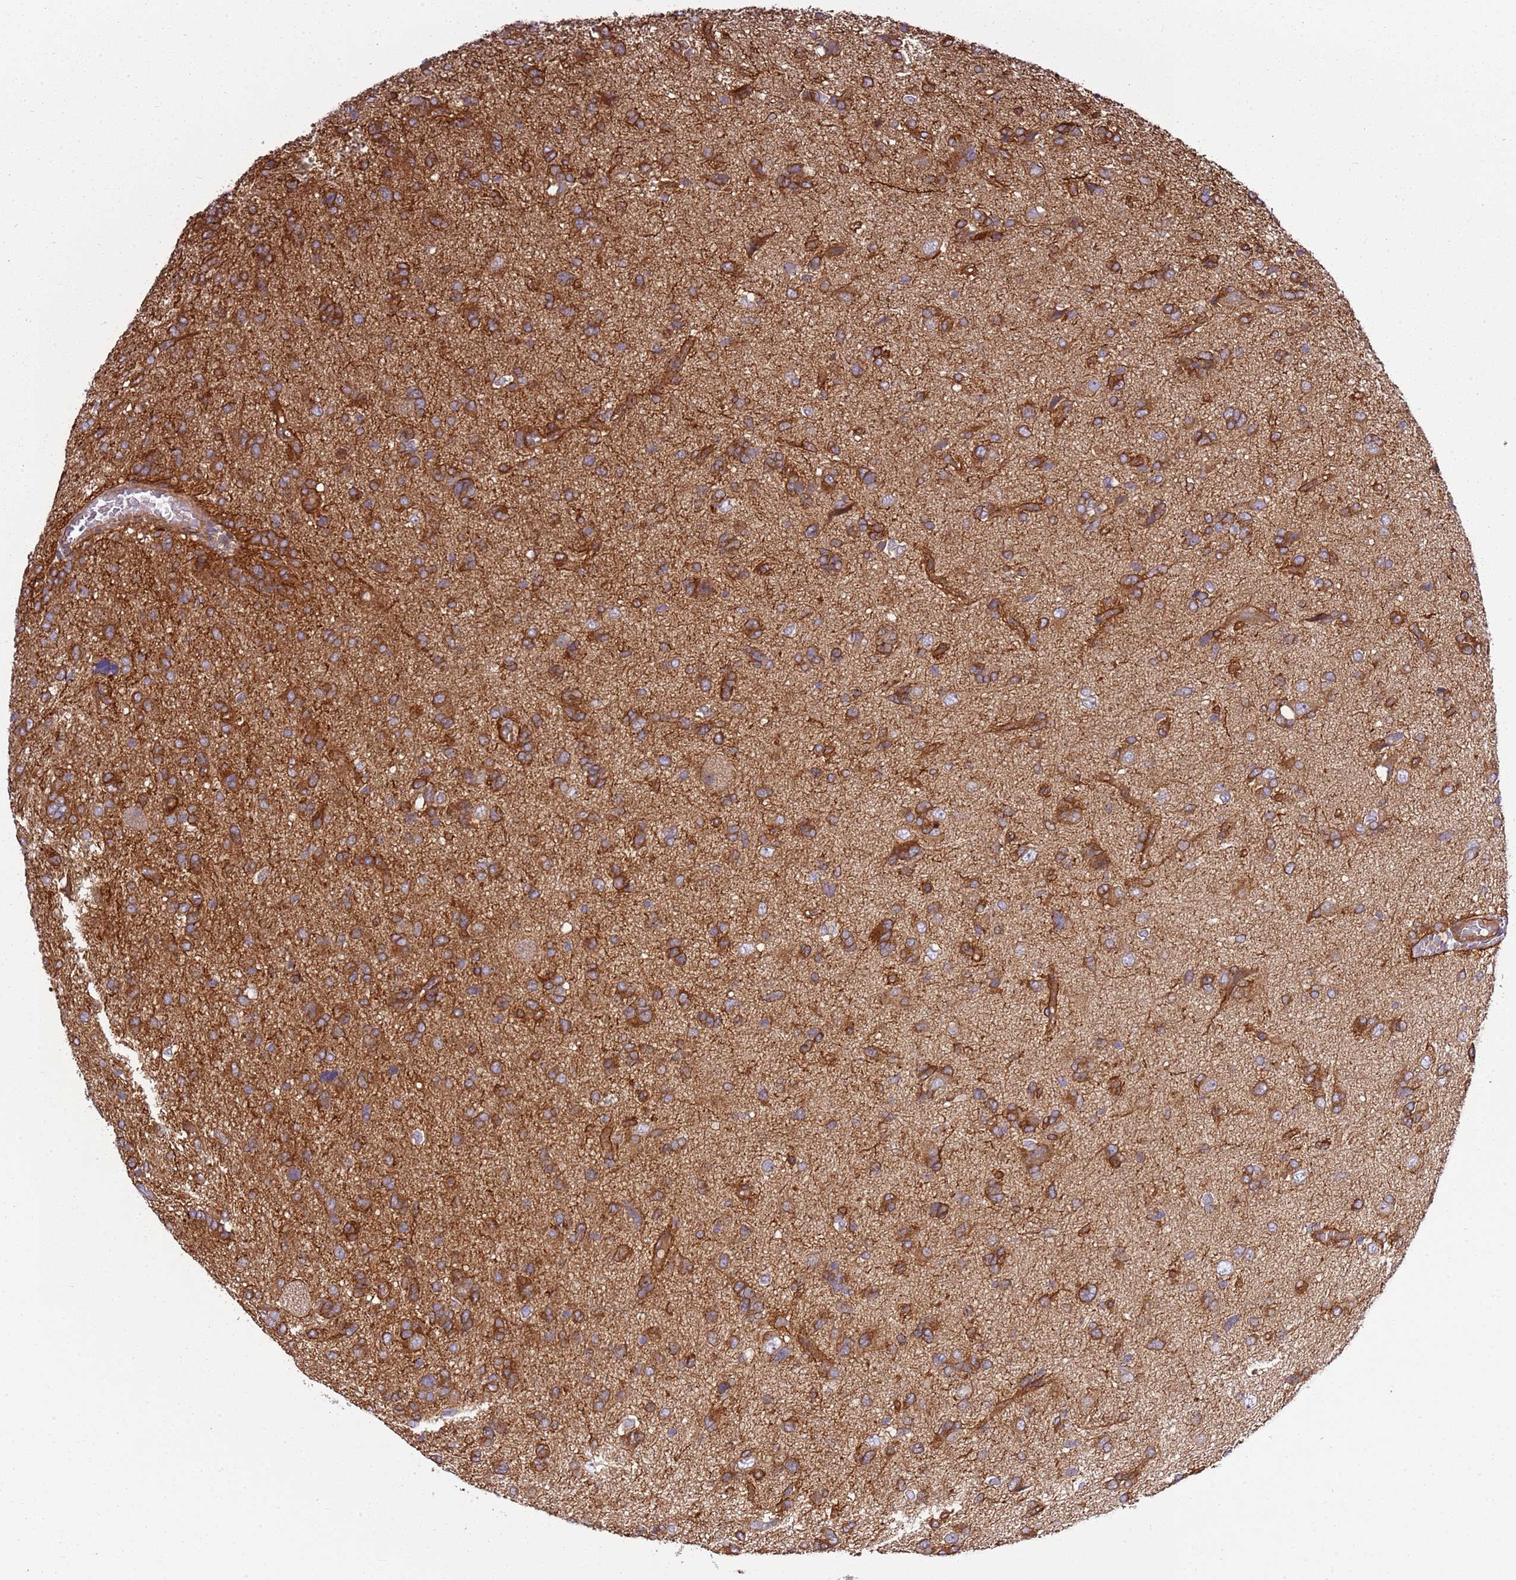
{"staining": {"intensity": "strong", "quantity": ">75%", "location": "cytoplasmic/membranous"}, "tissue": "glioma", "cell_type": "Tumor cells", "image_type": "cancer", "snomed": [{"axis": "morphology", "description": "Glioma, malignant, High grade"}, {"axis": "topography", "description": "Brain"}], "caption": "IHC of glioma reveals high levels of strong cytoplasmic/membranous expression in approximately >75% of tumor cells.", "gene": "GNL1", "patient": {"sex": "female", "age": 59}}